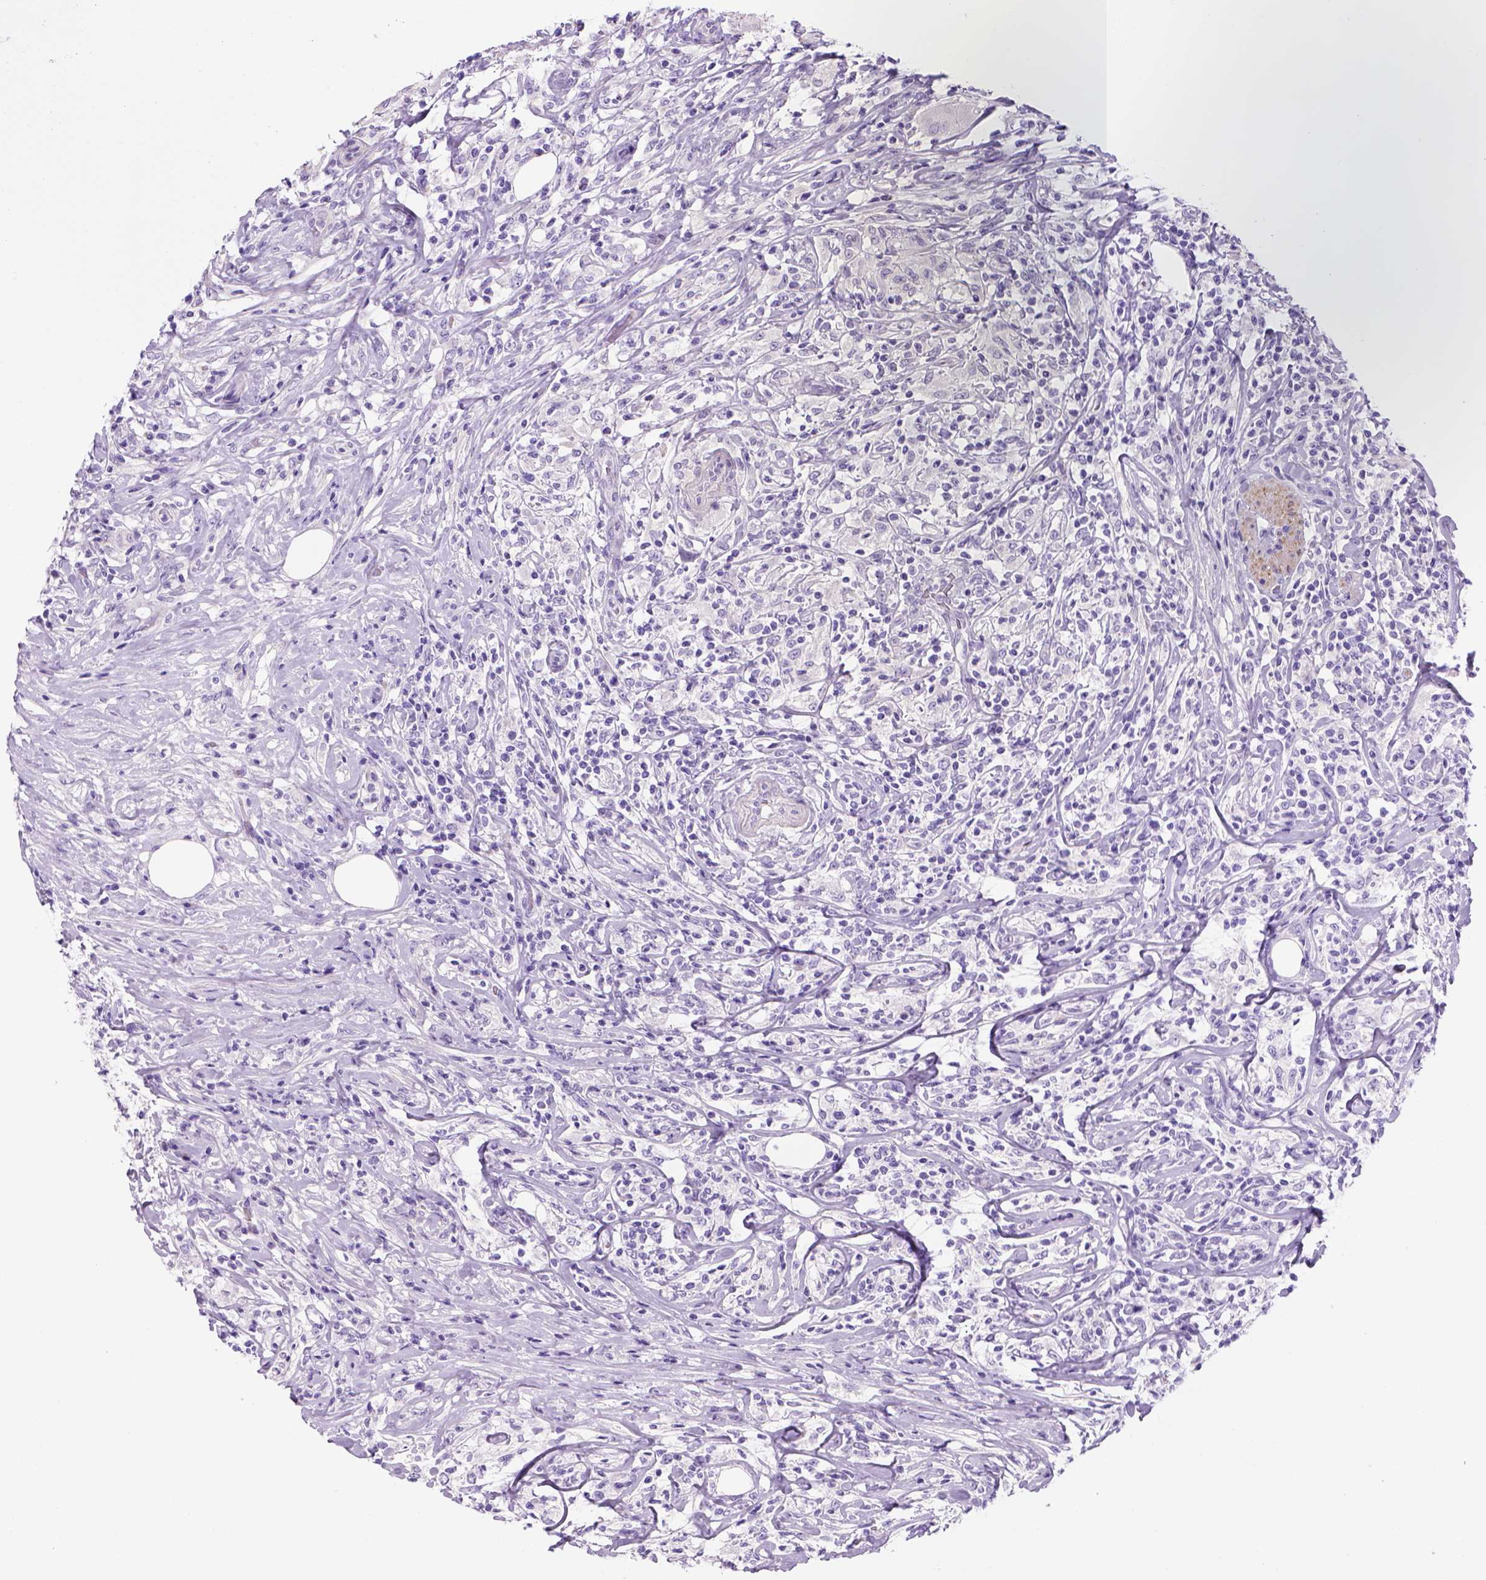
{"staining": {"intensity": "negative", "quantity": "none", "location": "none"}, "tissue": "lymphoma", "cell_type": "Tumor cells", "image_type": "cancer", "snomed": [{"axis": "morphology", "description": "Malignant lymphoma, non-Hodgkin's type, High grade"}, {"axis": "topography", "description": "Lymph node"}], "caption": "This image is of high-grade malignant lymphoma, non-Hodgkin's type stained with immunohistochemistry to label a protein in brown with the nuclei are counter-stained blue. There is no positivity in tumor cells. (Stains: DAB (3,3'-diaminobenzidine) immunohistochemistry (IHC) with hematoxylin counter stain, Microscopy: brightfield microscopy at high magnification).", "gene": "ARHGEF33", "patient": {"sex": "female", "age": 84}}